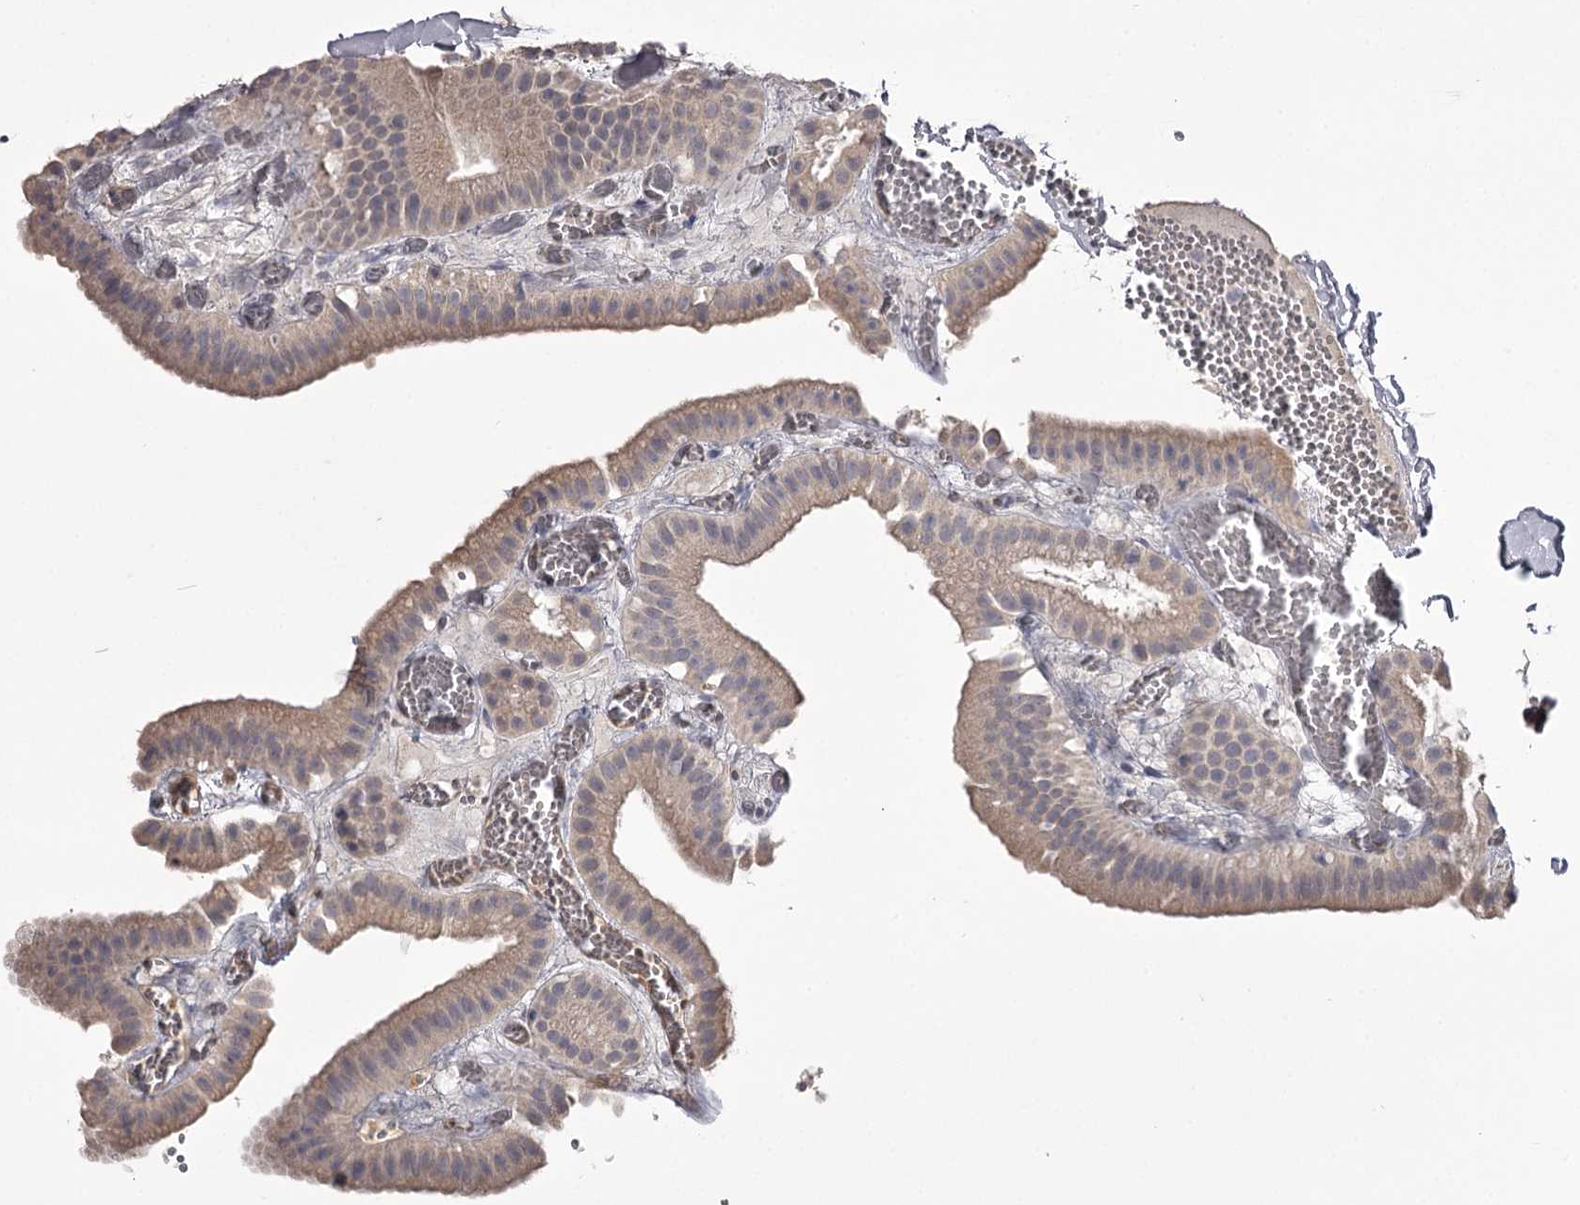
{"staining": {"intensity": "weak", "quantity": "25%-75%", "location": "cytoplasmic/membranous"}, "tissue": "gallbladder", "cell_type": "Glandular cells", "image_type": "normal", "snomed": [{"axis": "morphology", "description": "Normal tissue, NOS"}, {"axis": "topography", "description": "Gallbladder"}], "caption": "DAB (3,3'-diaminobenzidine) immunohistochemical staining of normal human gallbladder exhibits weak cytoplasmic/membranous protein positivity in about 25%-75% of glandular cells.", "gene": "PRM2", "patient": {"sex": "female", "age": 64}}